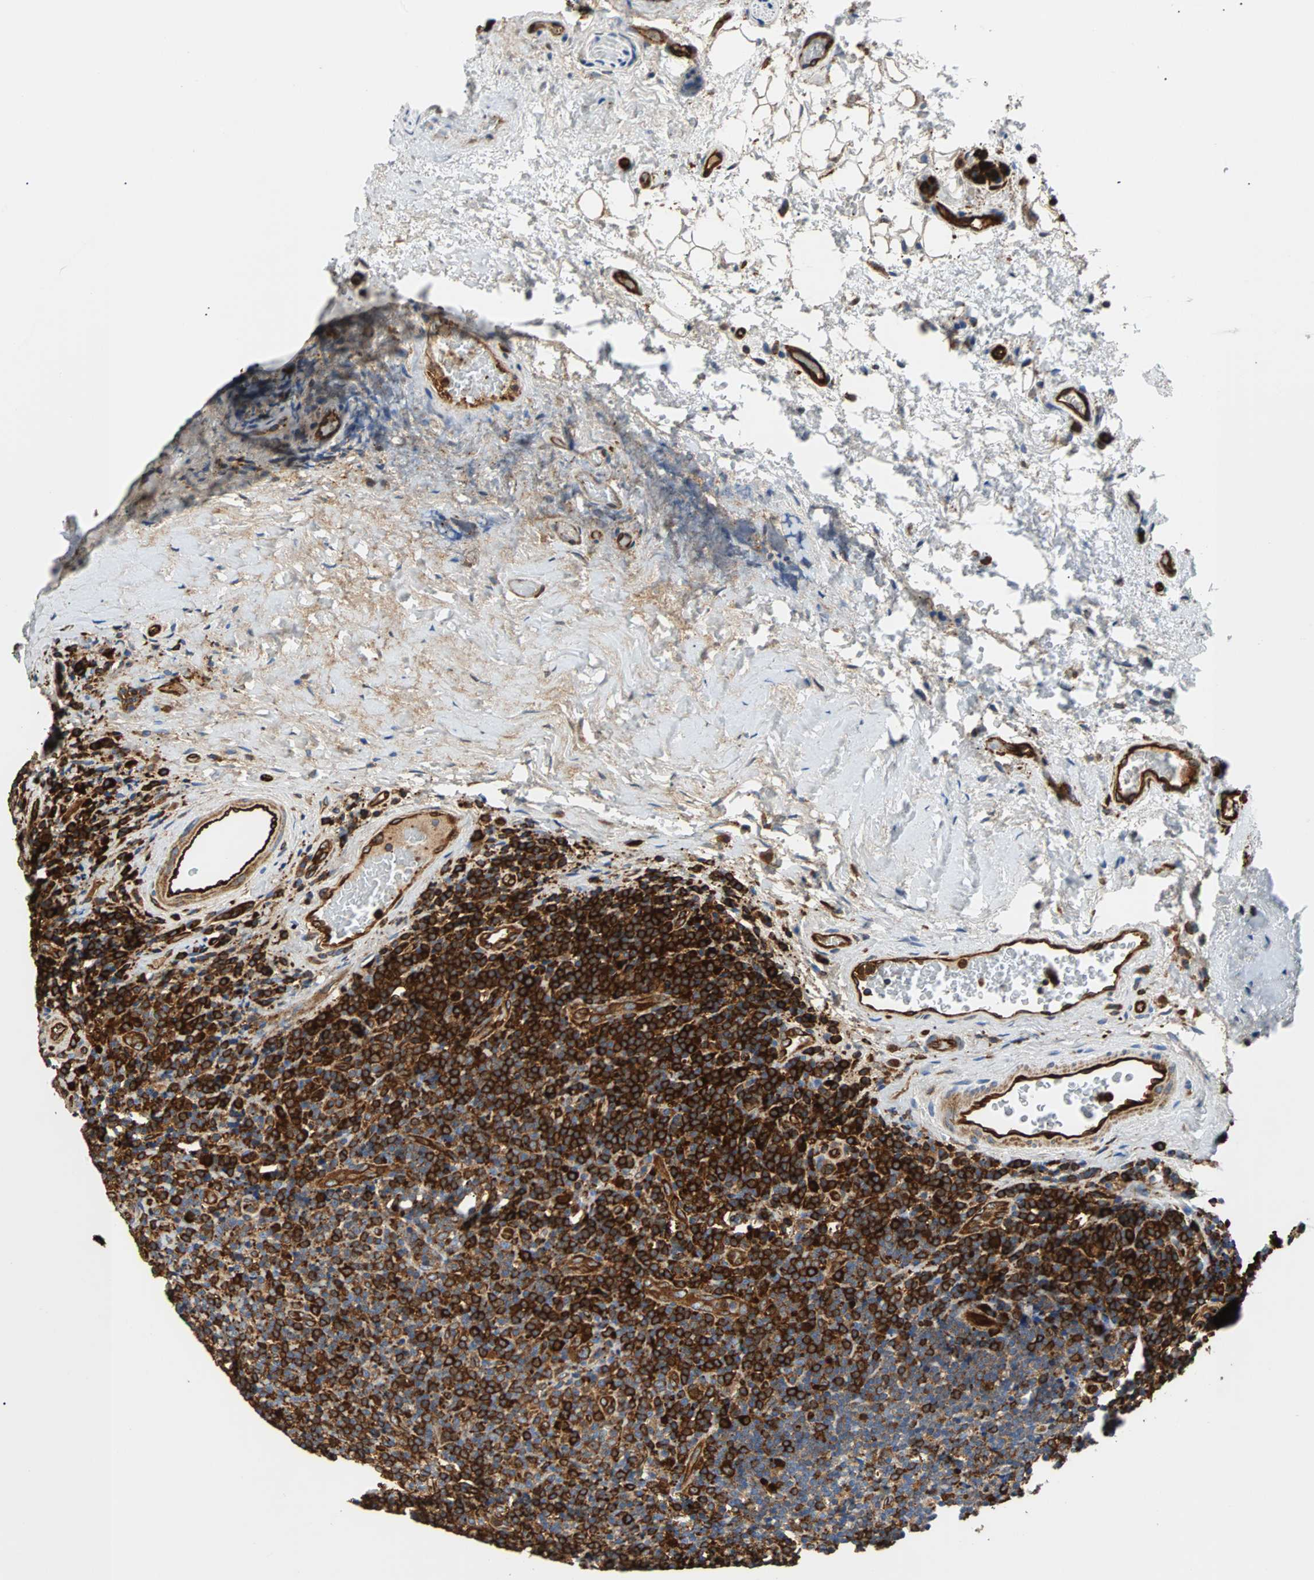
{"staining": {"intensity": "strong", "quantity": ">75%", "location": "cytoplasmic/membranous"}, "tissue": "lymphoma", "cell_type": "Tumor cells", "image_type": "cancer", "snomed": [{"axis": "morphology", "description": "Malignant lymphoma, non-Hodgkin's type, High grade"}, {"axis": "topography", "description": "Tonsil"}], "caption": "This micrograph displays high-grade malignant lymphoma, non-Hodgkin's type stained with immunohistochemistry (IHC) to label a protein in brown. The cytoplasmic/membranous of tumor cells show strong positivity for the protein. Nuclei are counter-stained blue.", "gene": "PLCG2", "patient": {"sex": "female", "age": 36}}